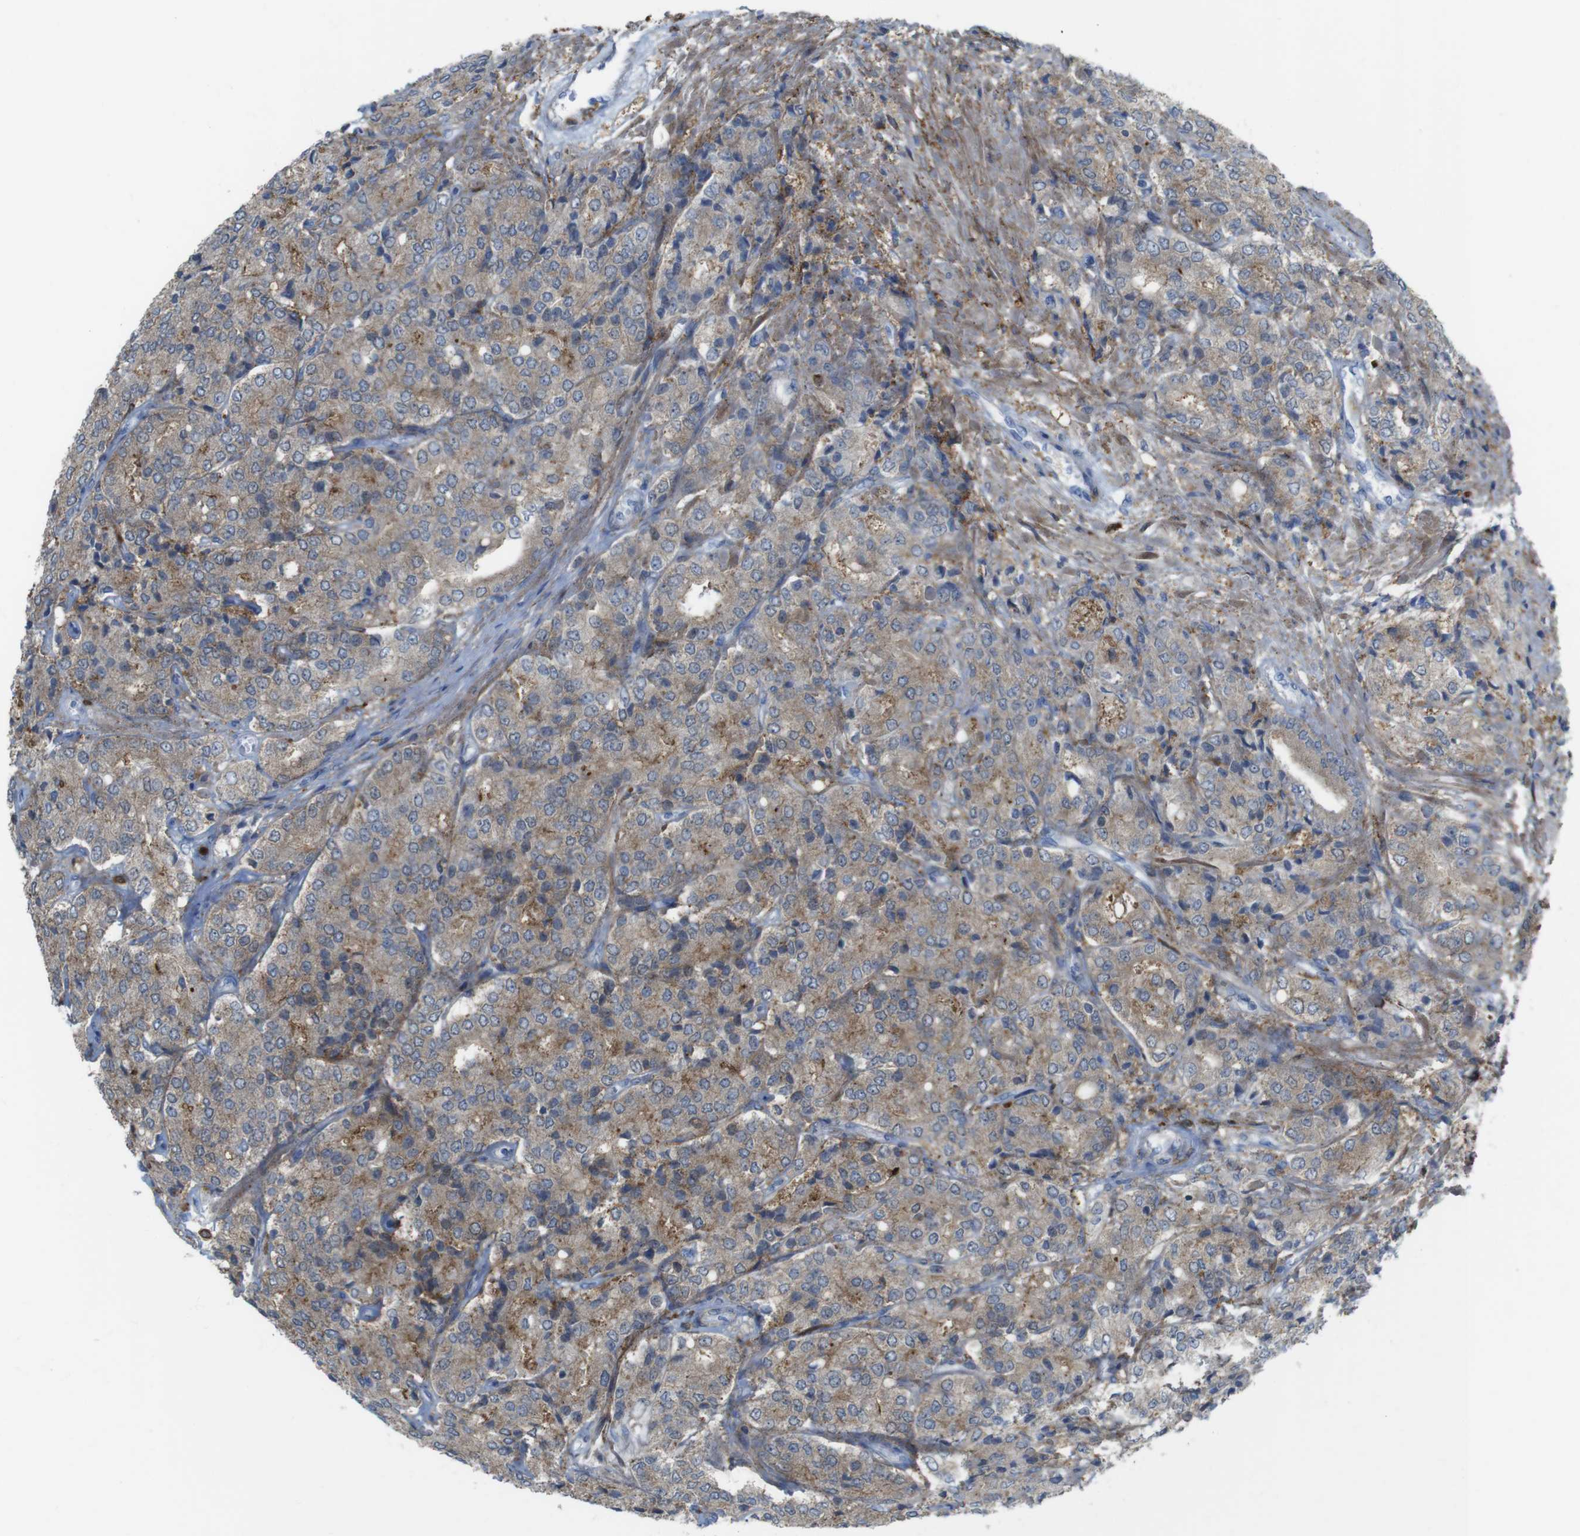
{"staining": {"intensity": "moderate", "quantity": "25%-75%", "location": "cytoplasmic/membranous"}, "tissue": "prostate cancer", "cell_type": "Tumor cells", "image_type": "cancer", "snomed": [{"axis": "morphology", "description": "Adenocarcinoma, High grade"}, {"axis": "topography", "description": "Prostate"}], "caption": "Immunohistochemical staining of prostate adenocarcinoma (high-grade) demonstrates medium levels of moderate cytoplasmic/membranous protein staining in approximately 25%-75% of tumor cells.", "gene": "PRKCD", "patient": {"sex": "male", "age": 65}}